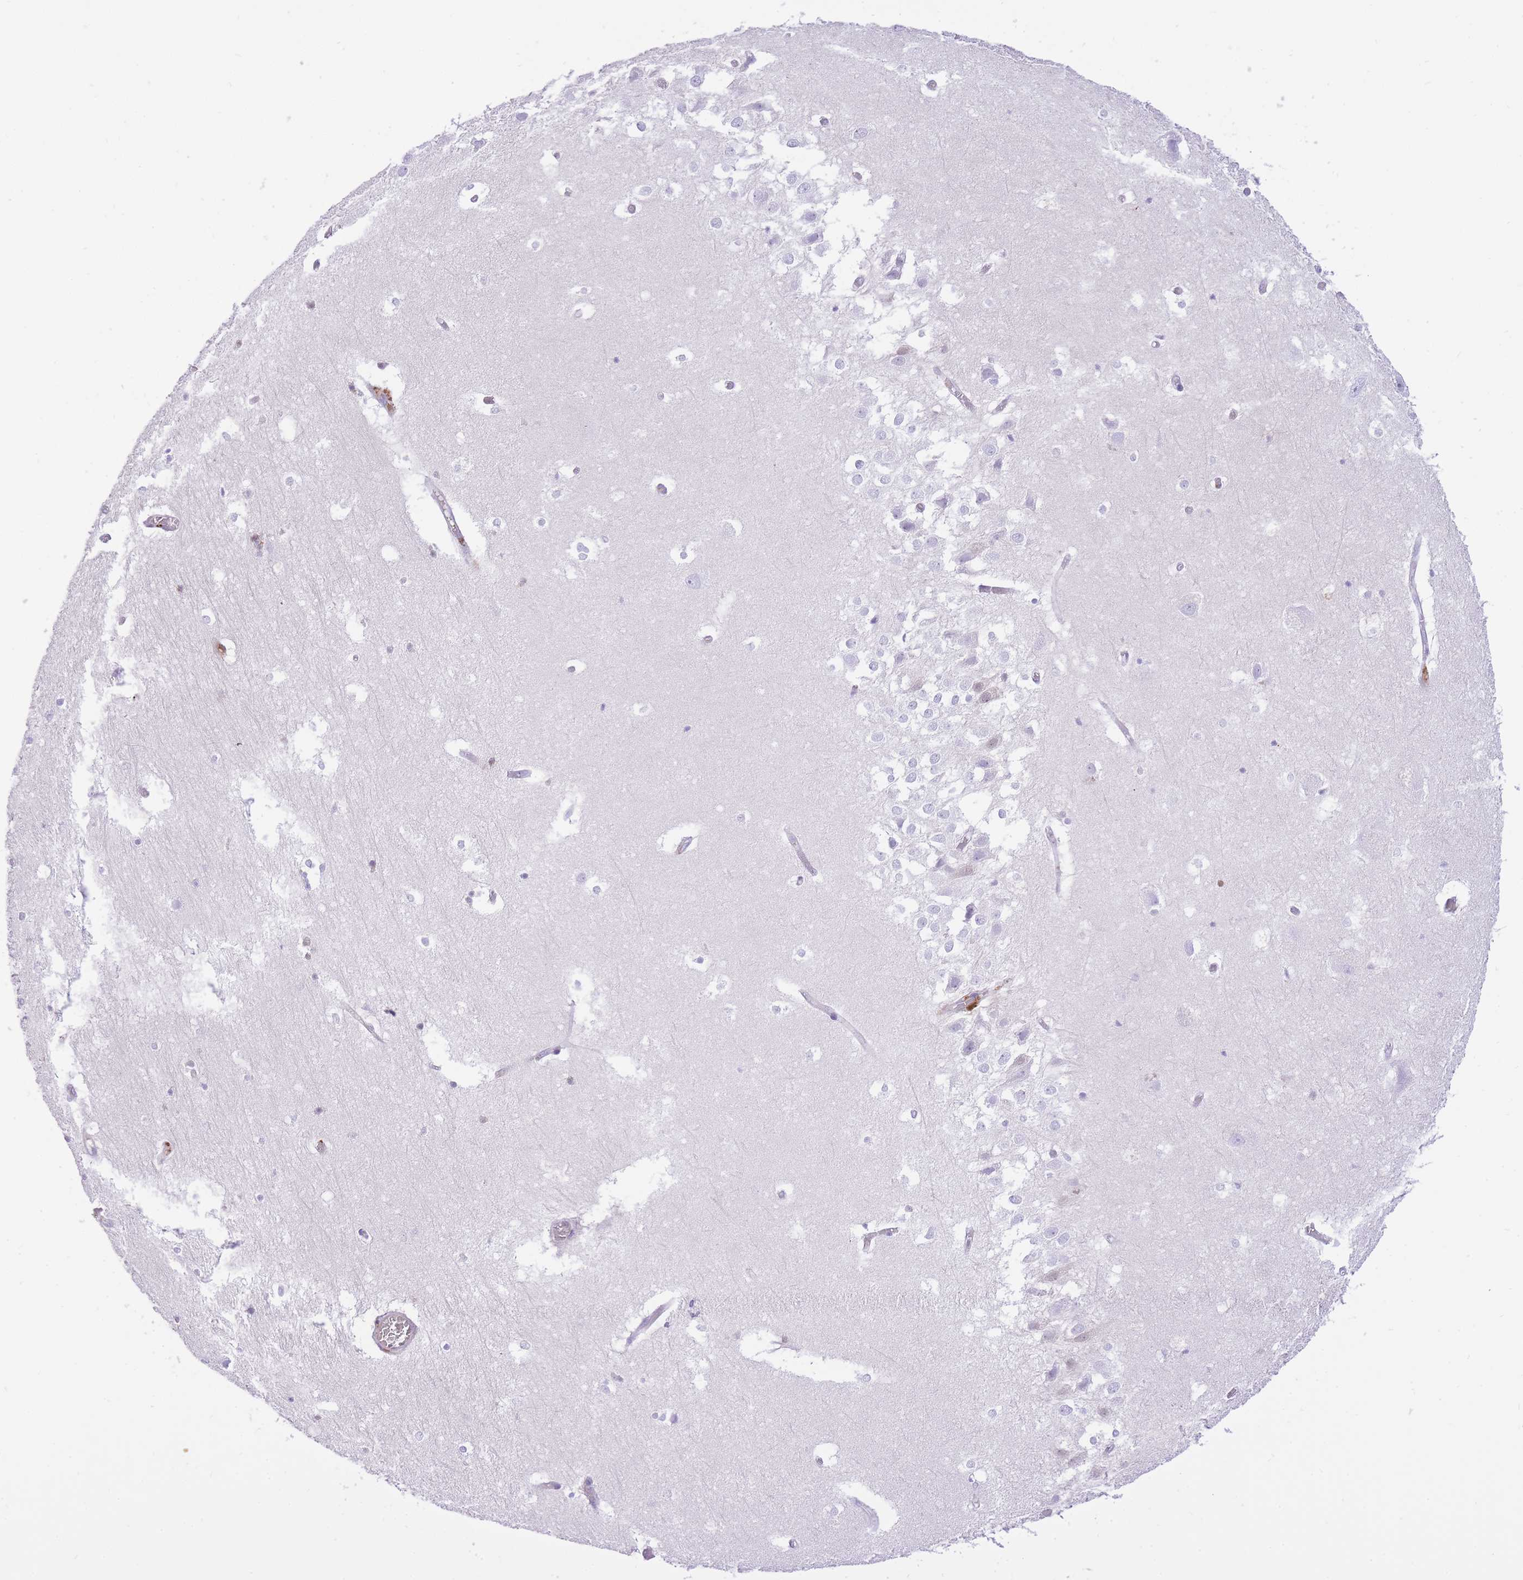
{"staining": {"intensity": "negative", "quantity": "none", "location": "none"}, "tissue": "hippocampus", "cell_type": "Glial cells", "image_type": "normal", "snomed": [{"axis": "morphology", "description": "Normal tissue, NOS"}, {"axis": "topography", "description": "Hippocampus"}], "caption": "The photomicrograph exhibits no staining of glial cells in benign hippocampus. (Brightfield microscopy of DAB (3,3'-diaminobenzidine) immunohistochemistry (IHC) at high magnification).", "gene": "HRG", "patient": {"sex": "female", "age": 52}}